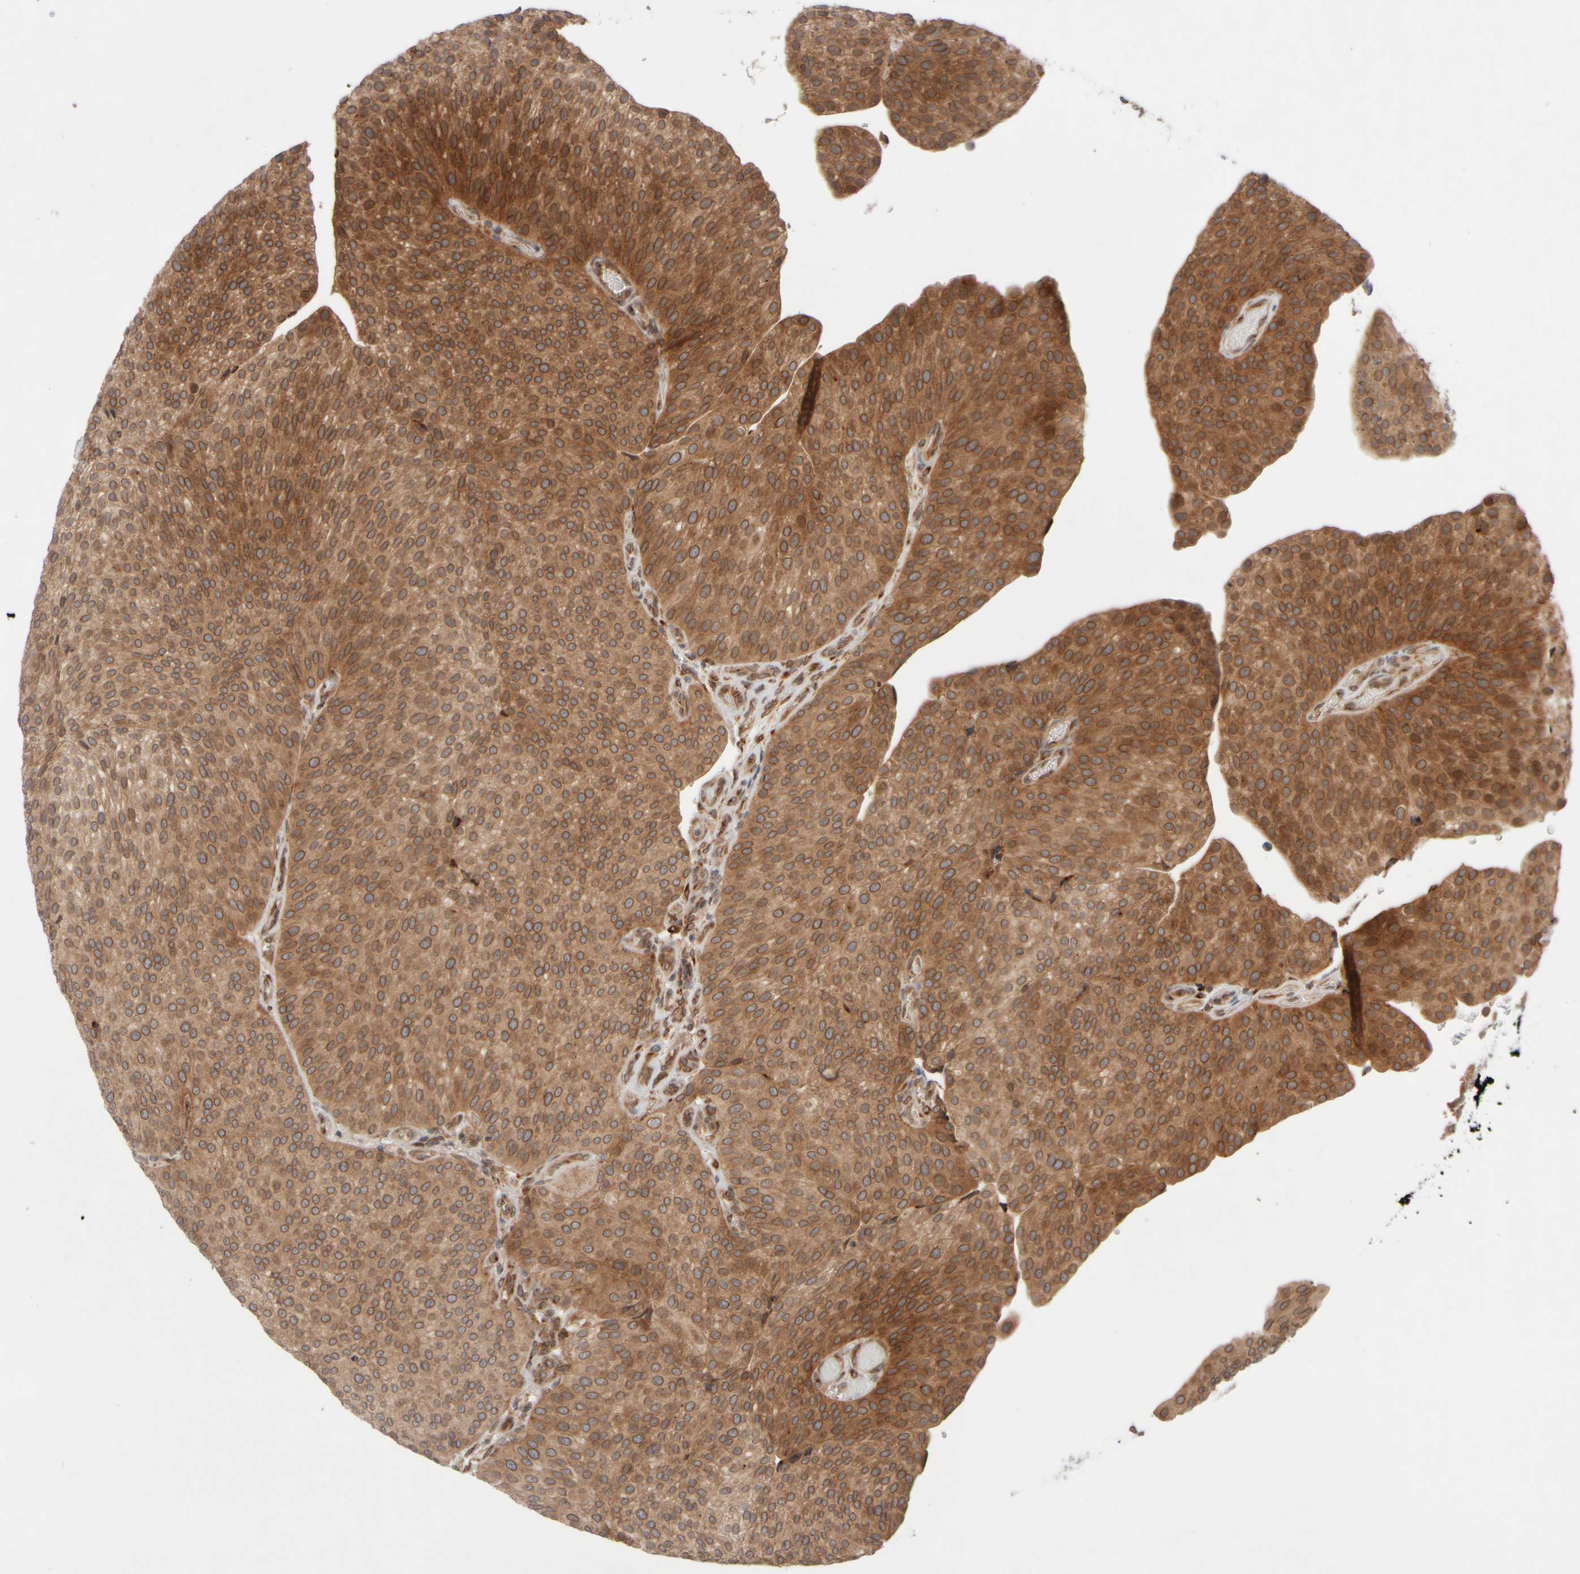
{"staining": {"intensity": "moderate", "quantity": ">75%", "location": "cytoplasmic/membranous,nuclear"}, "tissue": "urothelial cancer", "cell_type": "Tumor cells", "image_type": "cancer", "snomed": [{"axis": "morphology", "description": "Normal tissue, NOS"}, {"axis": "morphology", "description": "Urothelial carcinoma, Low grade"}, {"axis": "topography", "description": "Smooth muscle"}, {"axis": "topography", "description": "Urinary bladder"}], "caption": "Urothelial carcinoma (low-grade) was stained to show a protein in brown. There is medium levels of moderate cytoplasmic/membranous and nuclear positivity in about >75% of tumor cells.", "gene": "GCN1", "patient": {"sex": "male", "age": 60}}